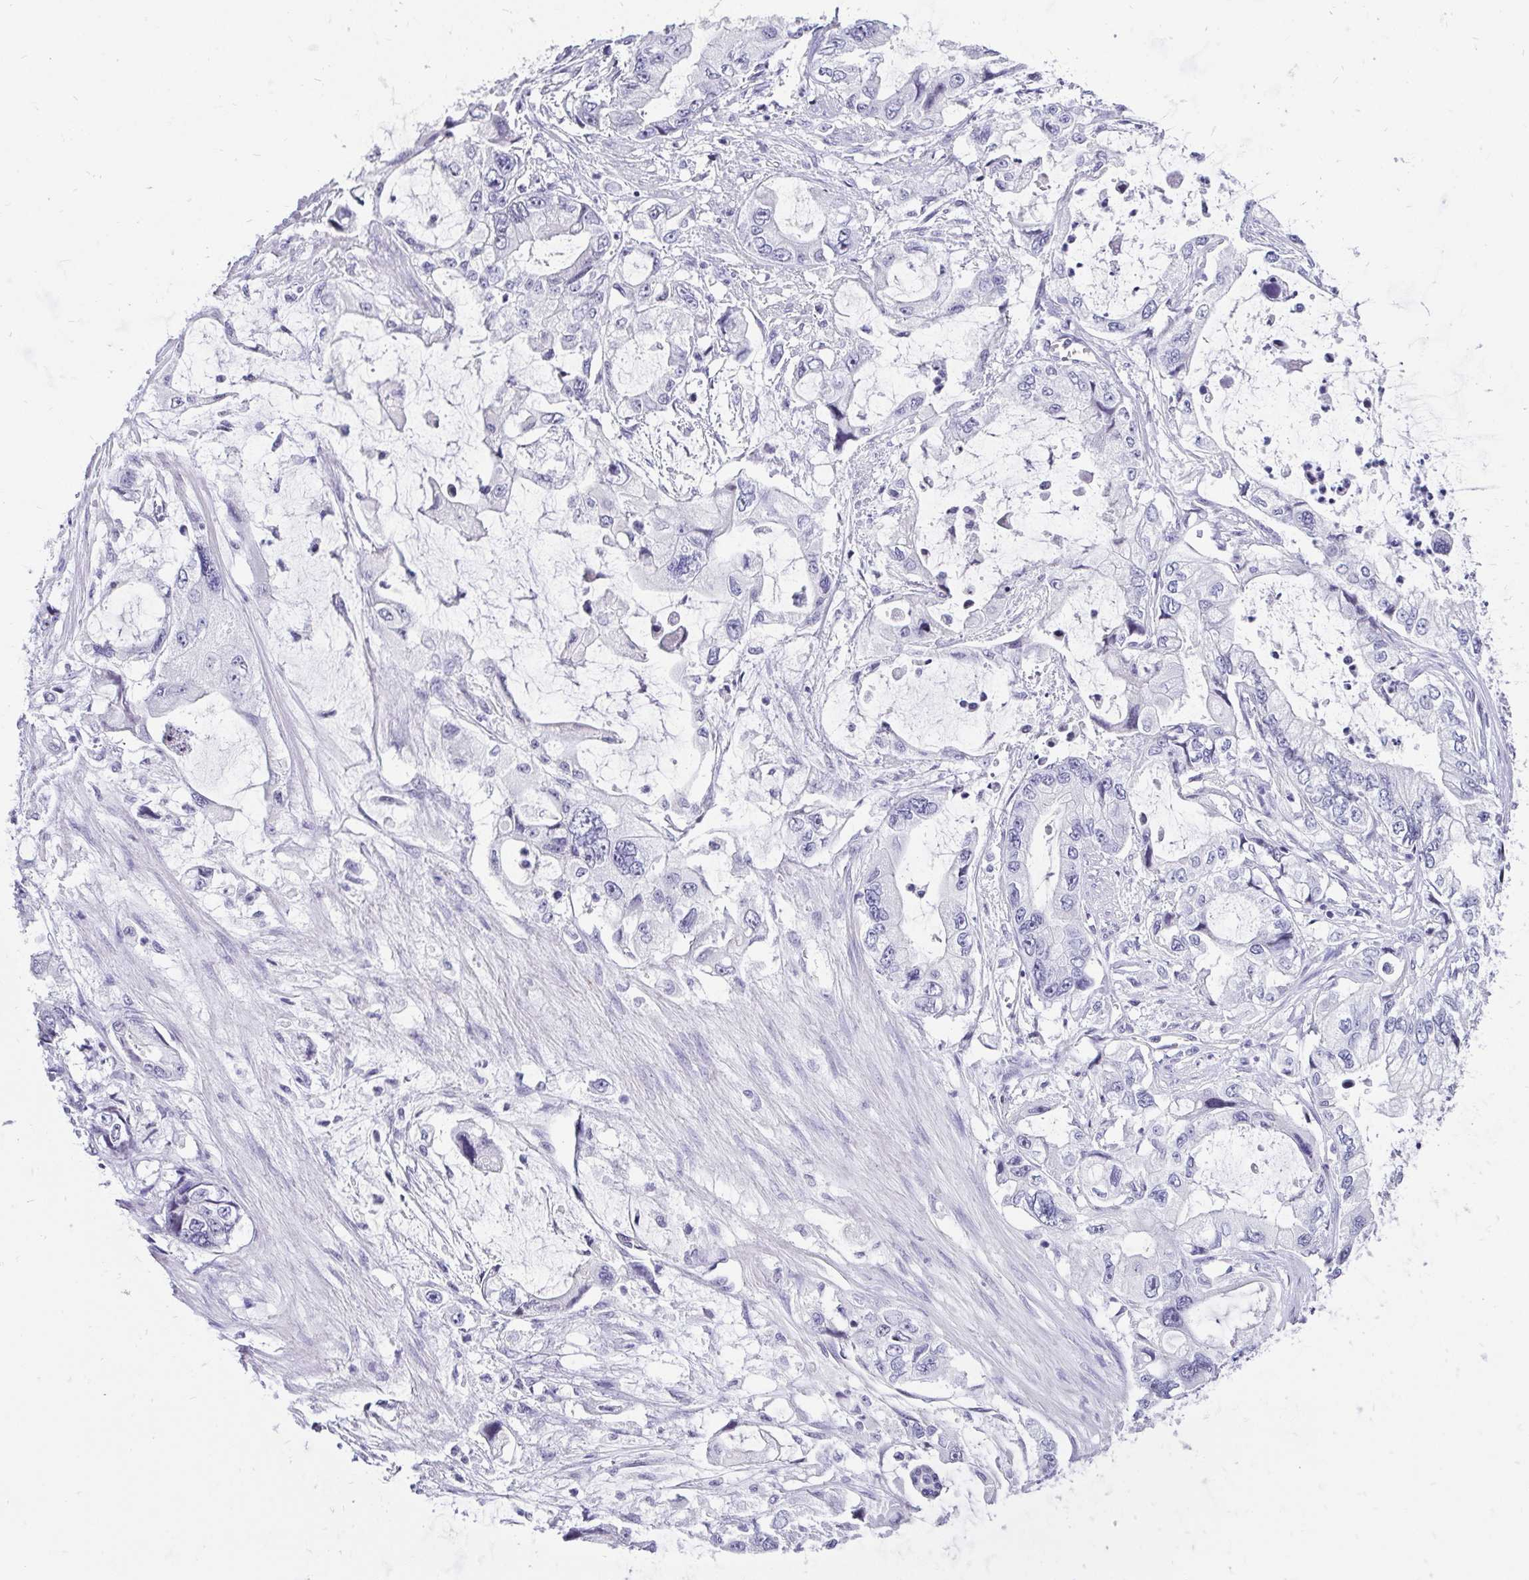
{"staining": {"intensity": "negative", "quantity": "none", "location": "none"}, "tissue": "stomach cancer", "cell_type": "Tumor cells", "image_type": "cancer", "snomed": [{"axis": "morphology", "description": "Adenocarcinoma, NOS"}, {"axis": "topography", "description": "Pancreas"}, {"axis": "topography", "description": "Stomach, upper"}, {"axis": "topography", "description": "Stomach"}], "caption": "Immunohistochemical staining of human adenocarcinoma (stomach) displays no significant positivity in tumor cells.", "gene": "ZNF860", "patient": {"sex": "male", "age": 77}}